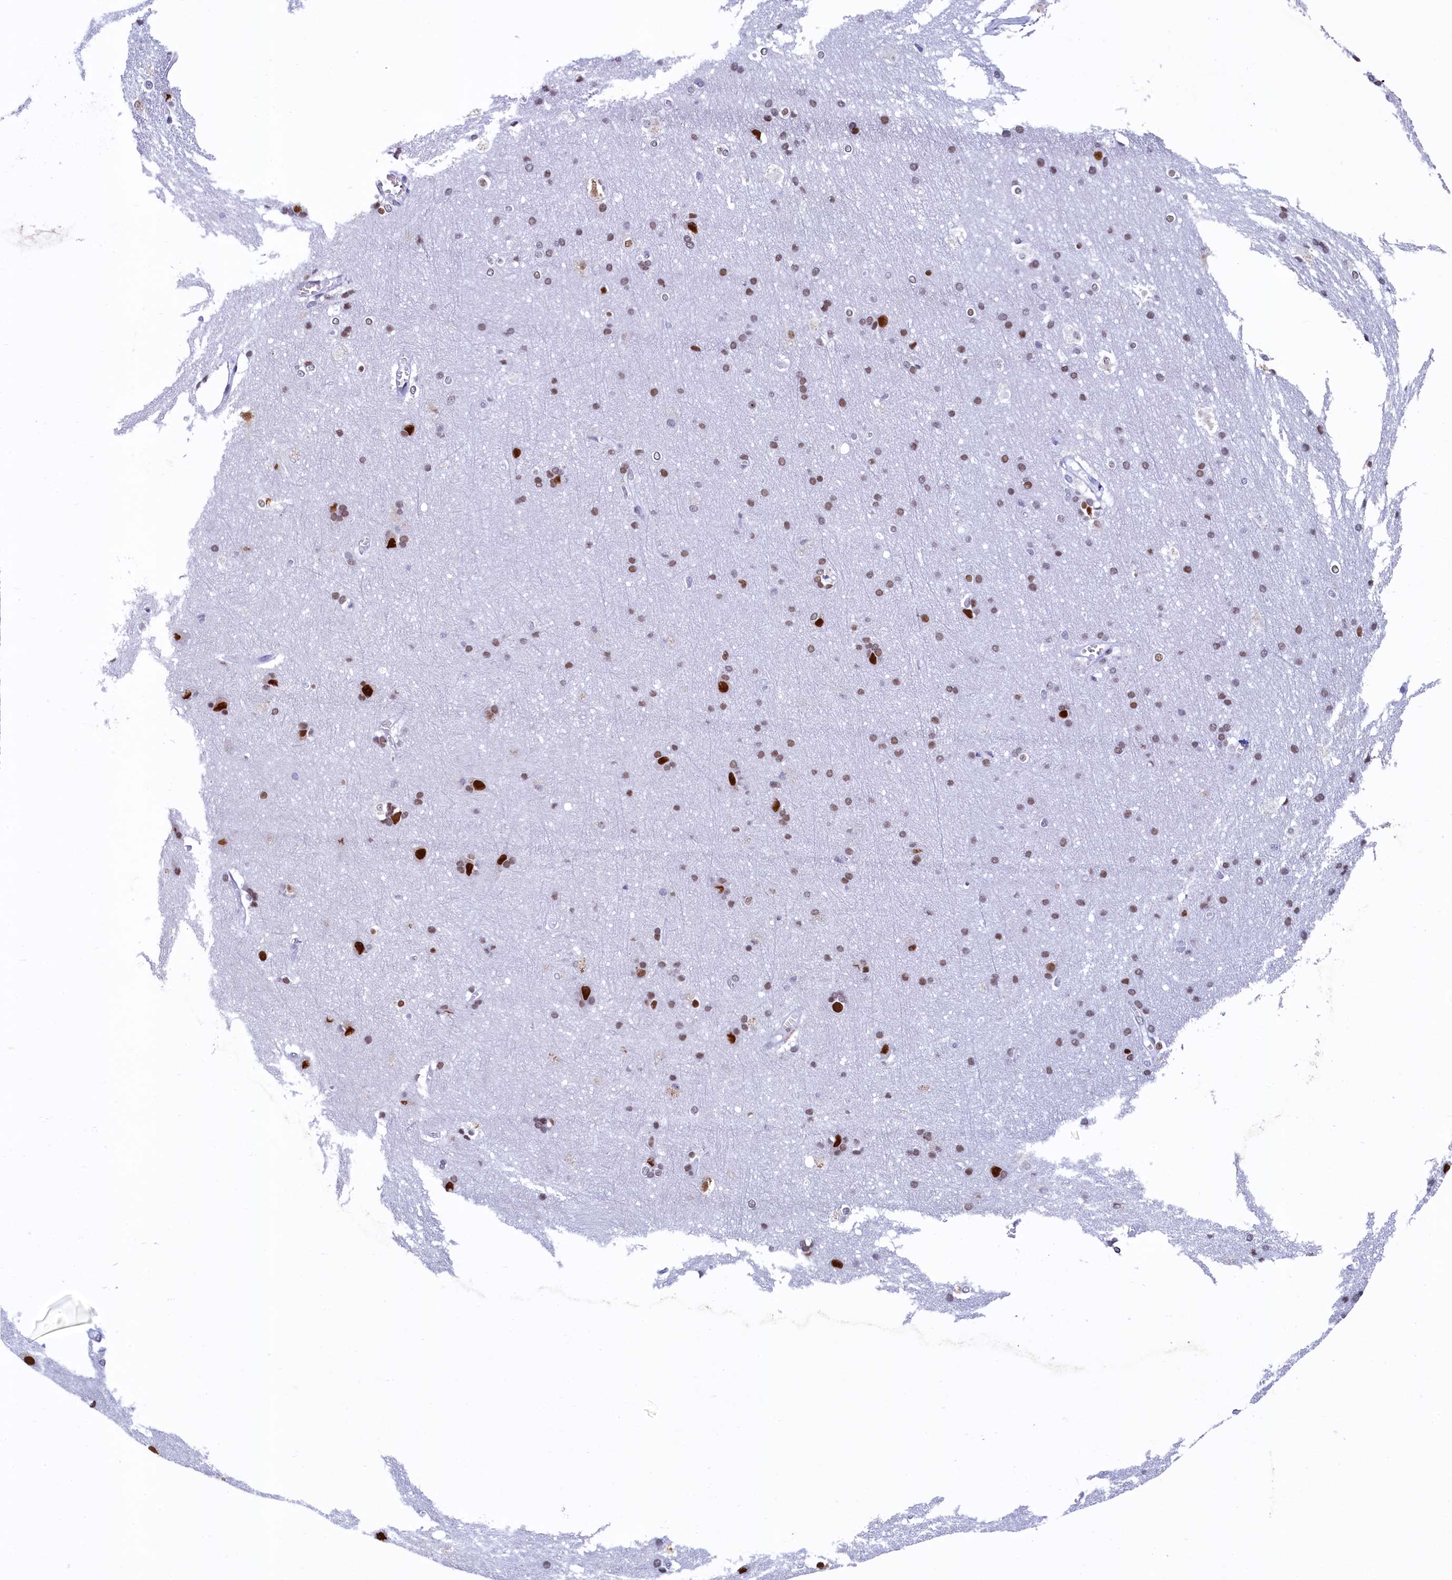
{"staining": {"intensity": "negative", "quantity": "none", "location": "none"}, "tissue": "cerebral cortex", "cell_type": "Endothelial cells", "image_type": "normal", "snomed": [{"axis": "morphology", "description": "Normal tissue, NOS"}, {"axis": "topography", "description": "Cerebral cortex"}], "caption": "Immunohistochemistry (IHC) of normal cerebral cortex shows no expression in endothelial cells.", "gene": "SUGP2", "patient": {"sex": "male", "age": 54}}